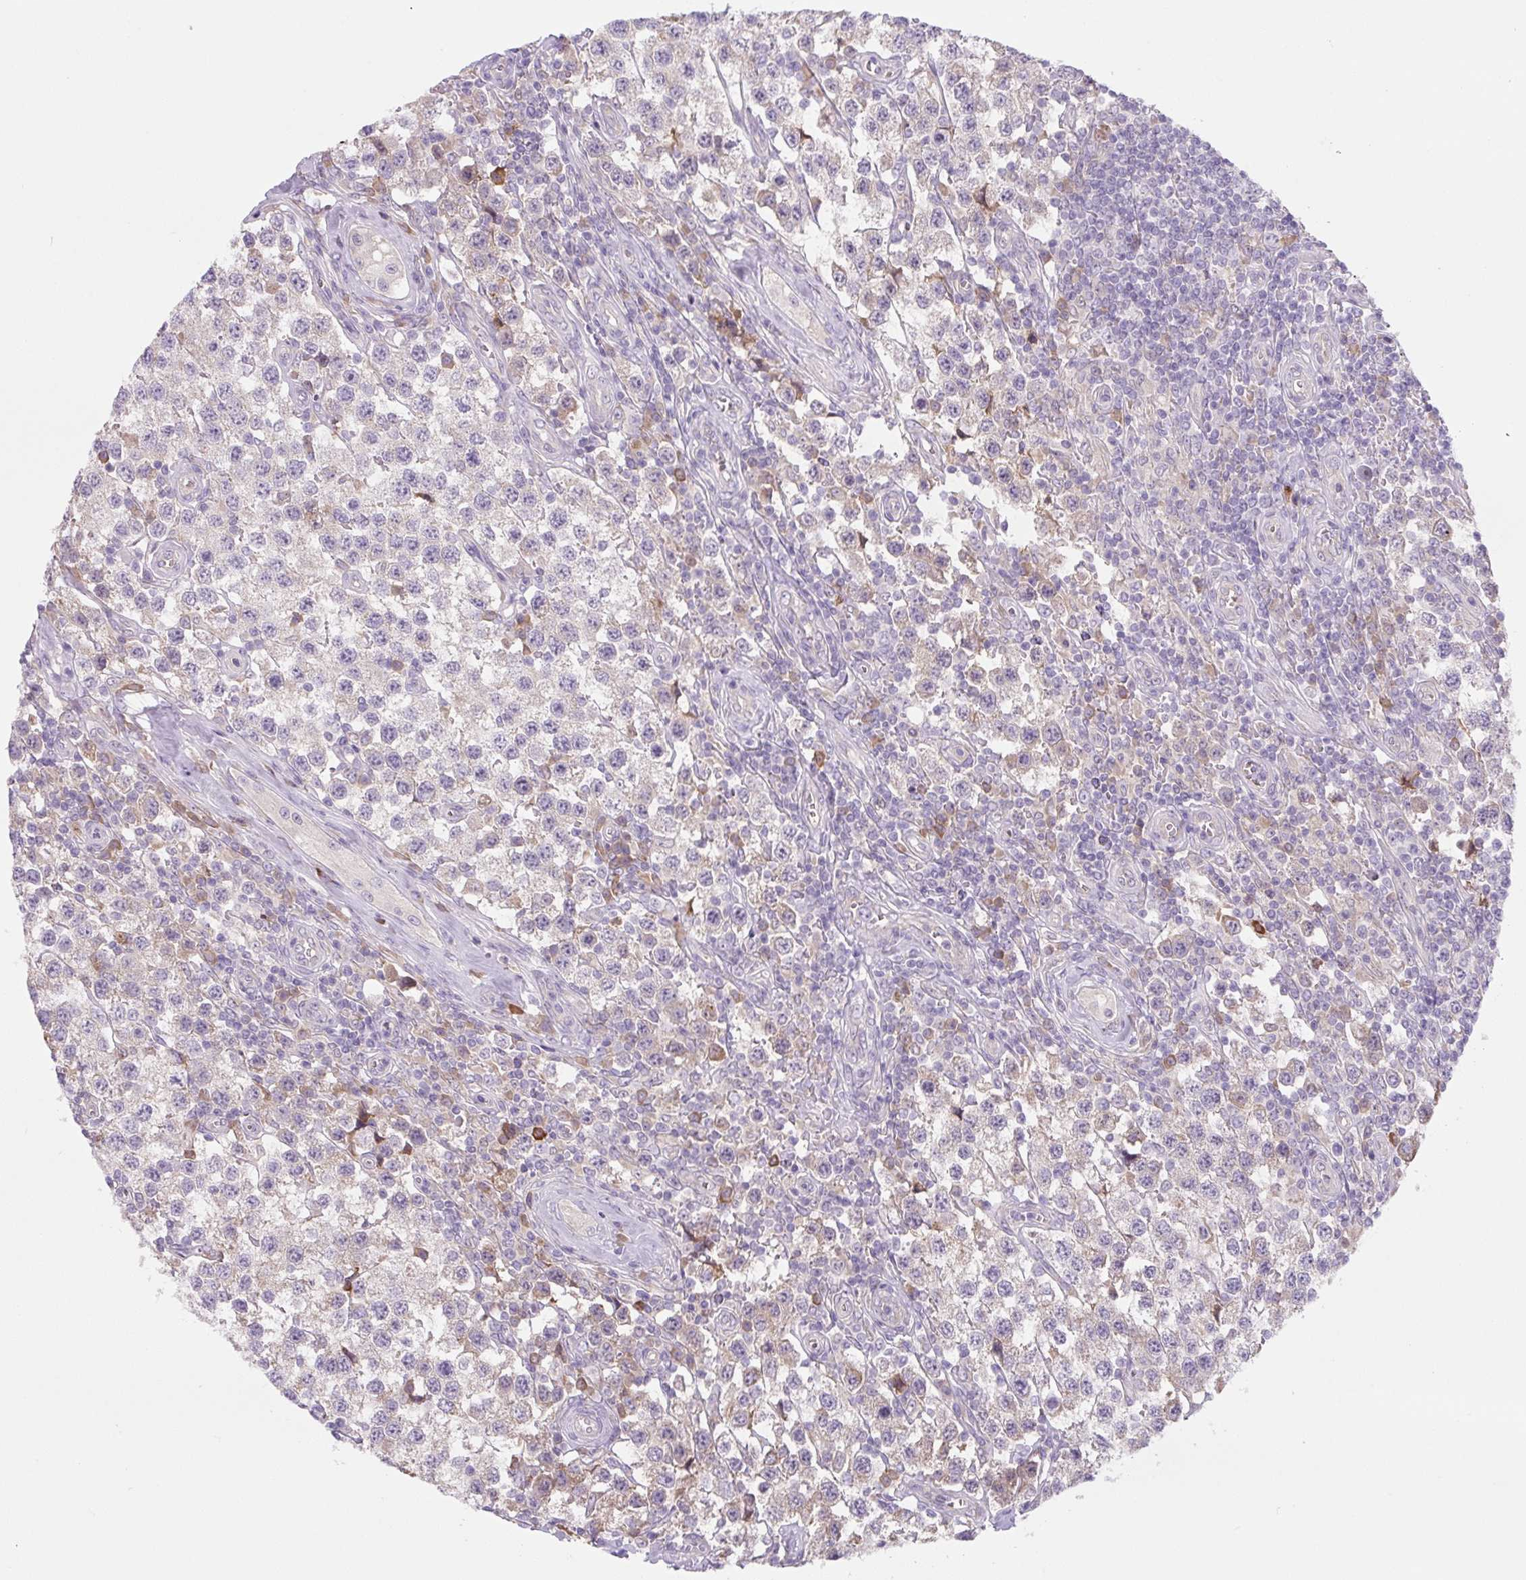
{"staining": {"intensity": "weak", "quantity": "<25%", "location": "cytoplasmic/membranous"}, "tissue": "testis cancer", "cell_type": "Tumor cells", "image_type": "cancer", "snomed": [{"axis": "morphology", "description": "Seminoma, NOS"}, {"axis": "topography", "description": "Testis"}], "caption": "Tumor cells are negative for brown protein staining in testis seminoma.", "gene": "FZD5", "patient": {"sex": "male", "age": 34}}